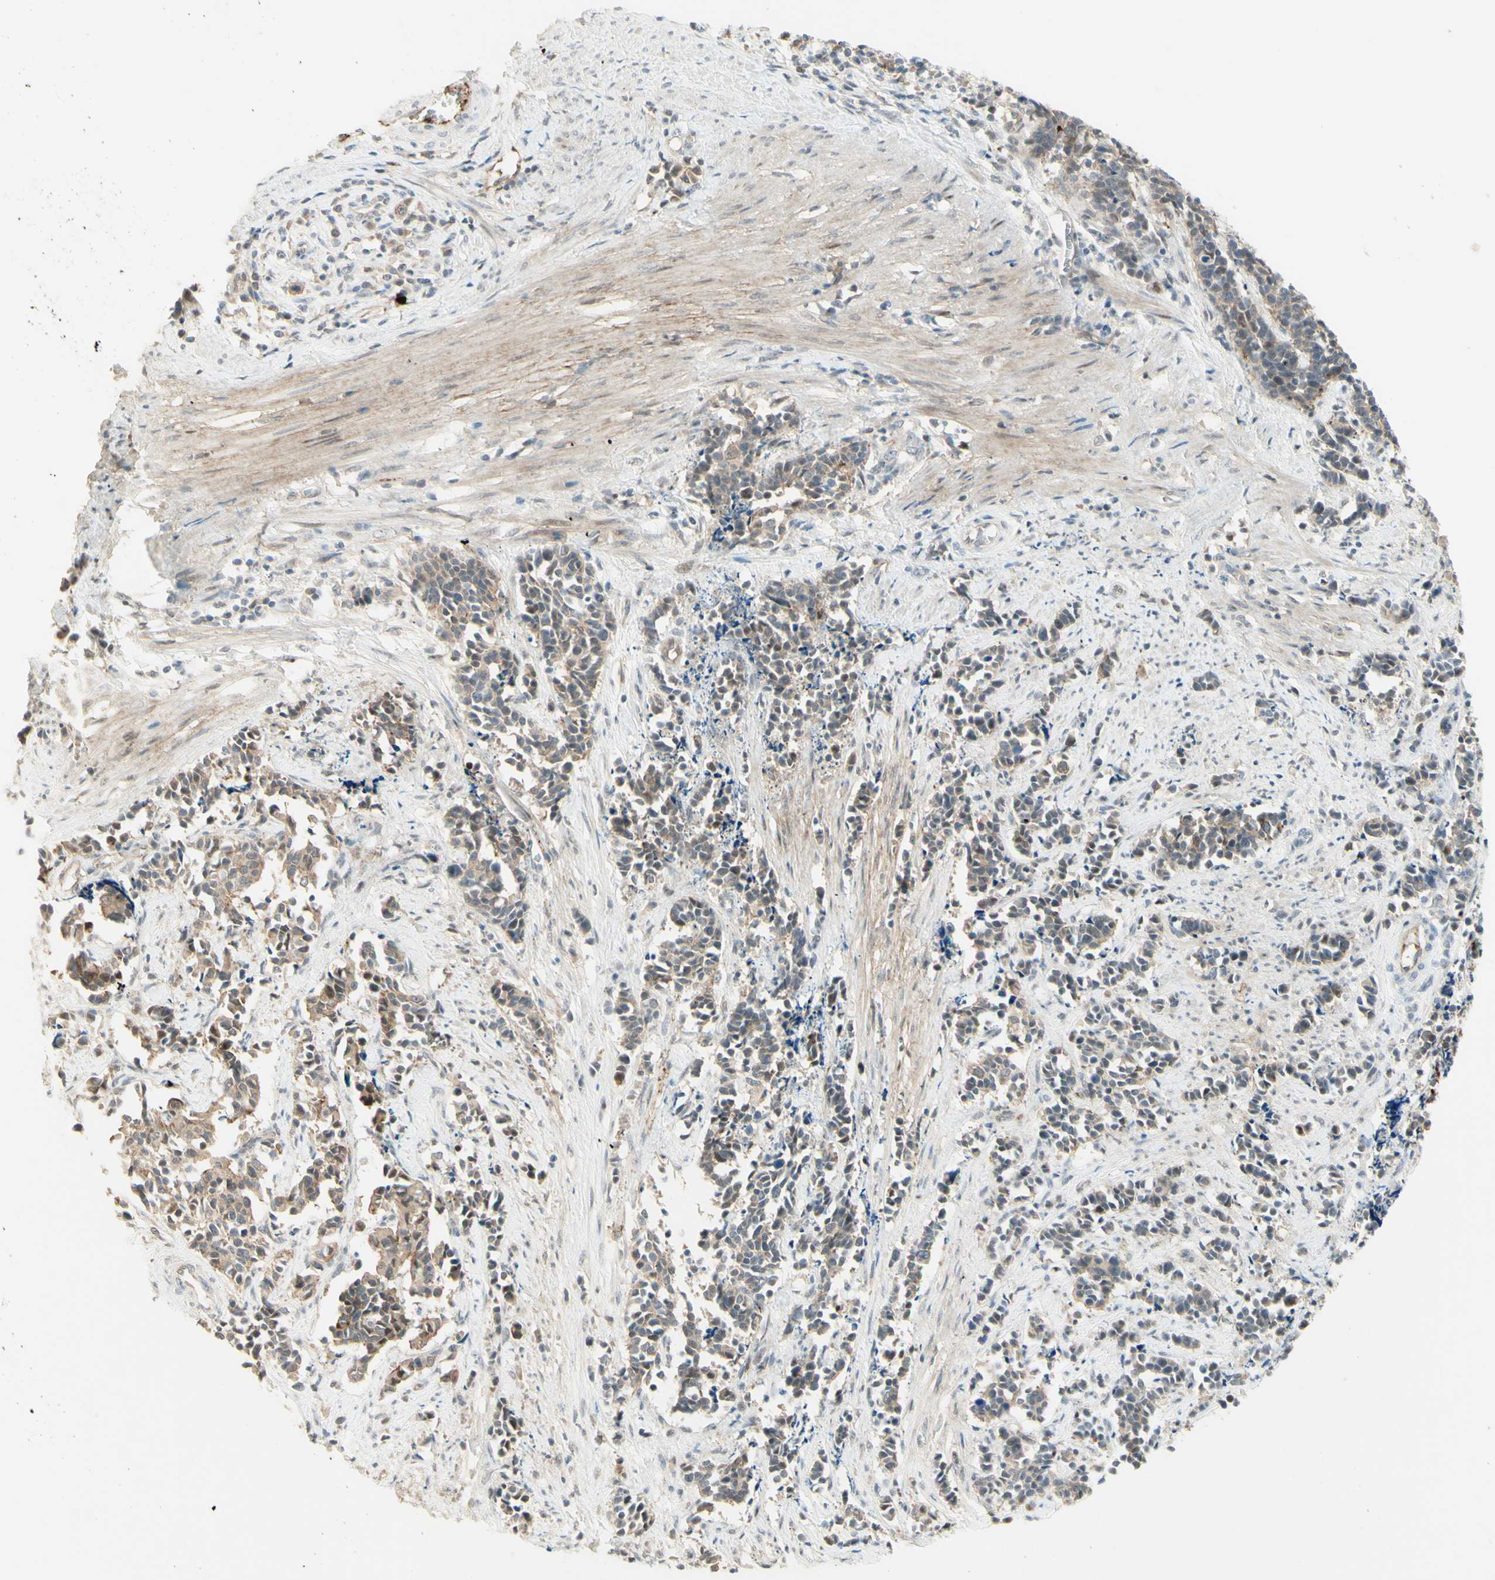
{"staining": {"intensity": "weak", "quantity": ">75%", "location": "cytoplasmic/membranous"}, "tissue": "cervical cancer", "cell_type": "Tumor cells", "image_type": "cancer", "snomed": [{"axis": "morphology", "description": "Normal tissue, NOS"}, {"axis": "morphology", "description": "Squamous cell carcinoma, NOS"}, {"axis": "topography", "description": "Cervix"}], "caption": "Protein expression analysis of cervical cancer demonstrates weak cytoplasmic/membranous positivity in approximately >75% of tumor cells. Immunohistochemistry (ihc) stains the protein of interest in brown and the nuclei are stained blue.", "gene": "ANGPT2", "patient": {"sex": "female", "age": 35}}